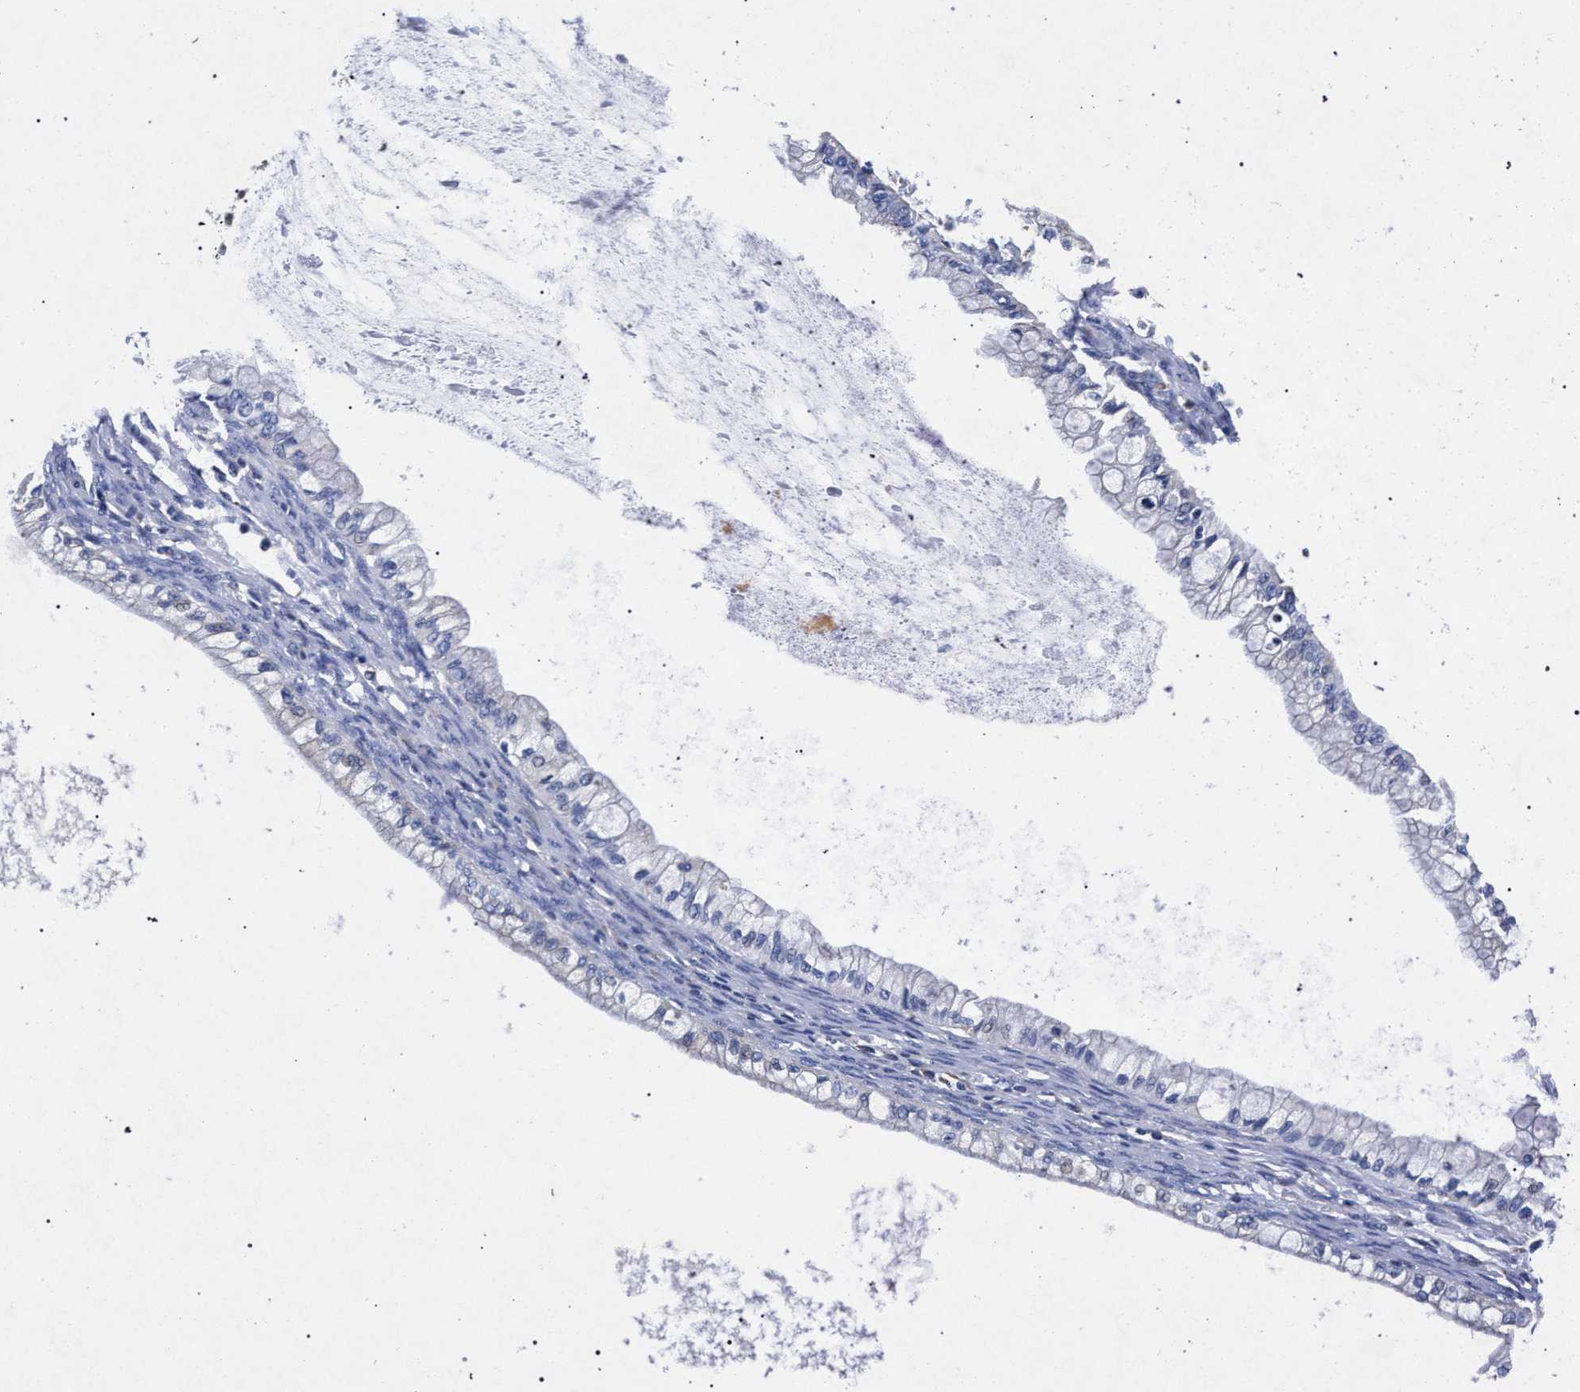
{"staining": {"intensity": "negative", "quantity": "none", "location": "none"}, "tissue": "ovarian cancer", "cell_type": "Tumor cells", "image_type": "cancer", "snomed": [{"axis": "morphology", "description": "Cystadenocarcinoma, mucinous, NOS"}, {"axis": "topography", "description": "Ovary"}], "caption": "An immunohistochemistry (IHC) micrograph of ovarian cancer (mucinous cystadenocarcinoma) is shown. There is no staining in tumor cells of ovarian cancer (mucinous cystadenocarcinoma).", "gene": "HSD17B14", "patient": {"sex": "female", "age": 57}}